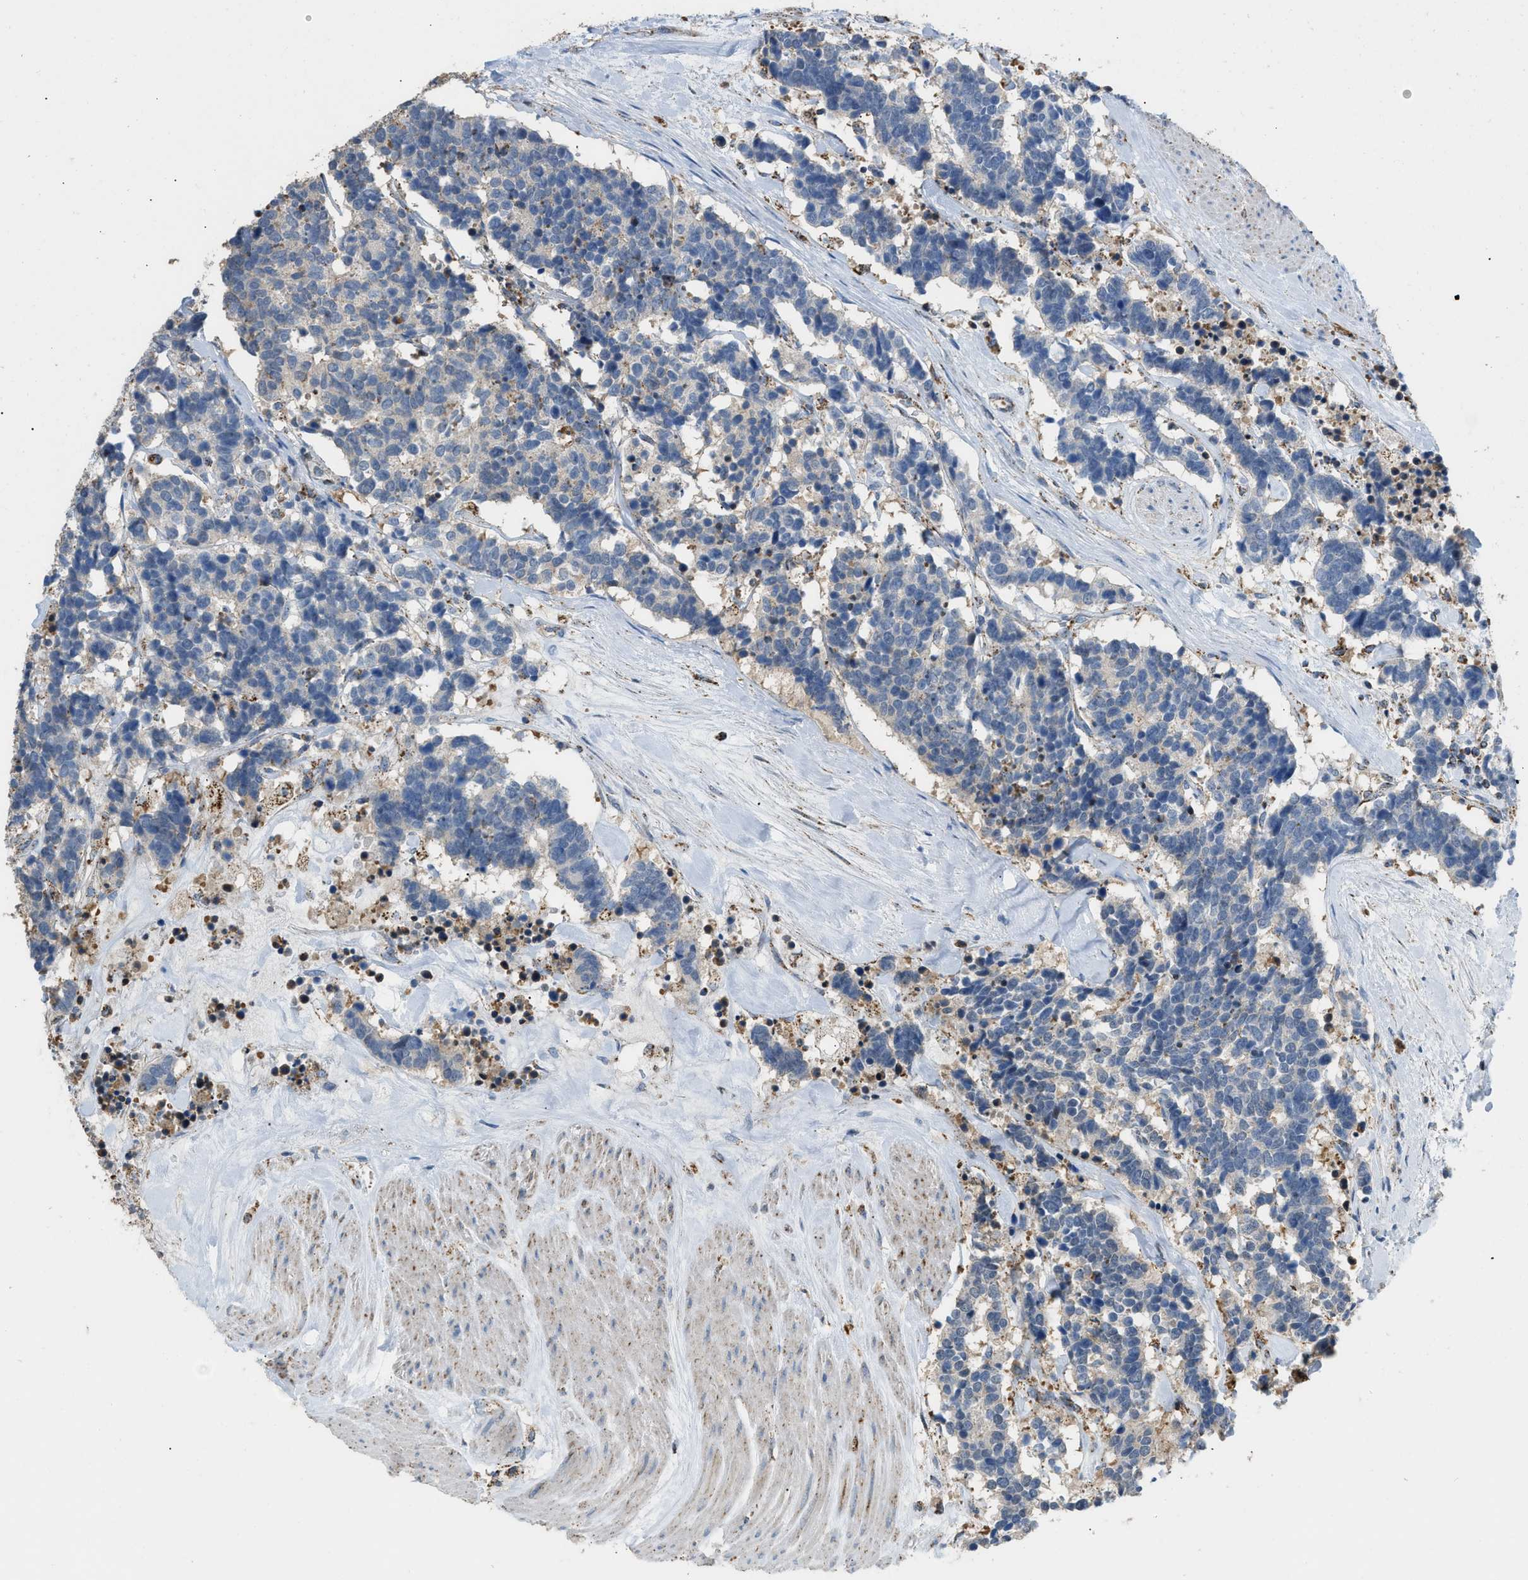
{"staining": {"intensity": "negative", "quantity": "none", "location": "none"}, "tissue": "carcinoid", "cell_type": "Tumor cells", "image_type": "cancer", "snomed": [{"axis": "morphology", "description": "Carcinoma, NOS"}, {"axis": "morphology", "description": "Carcinoid, malignant, NOS"}, {"axis": "topography", "description": "Urinary bladder"}], "caption": "This is an immunohistochemistry photomicrograph of carcinoma. There is no expression in tumor cells.", "gene": "ETFB", "patient": {"sex": "male", "age": 57}}